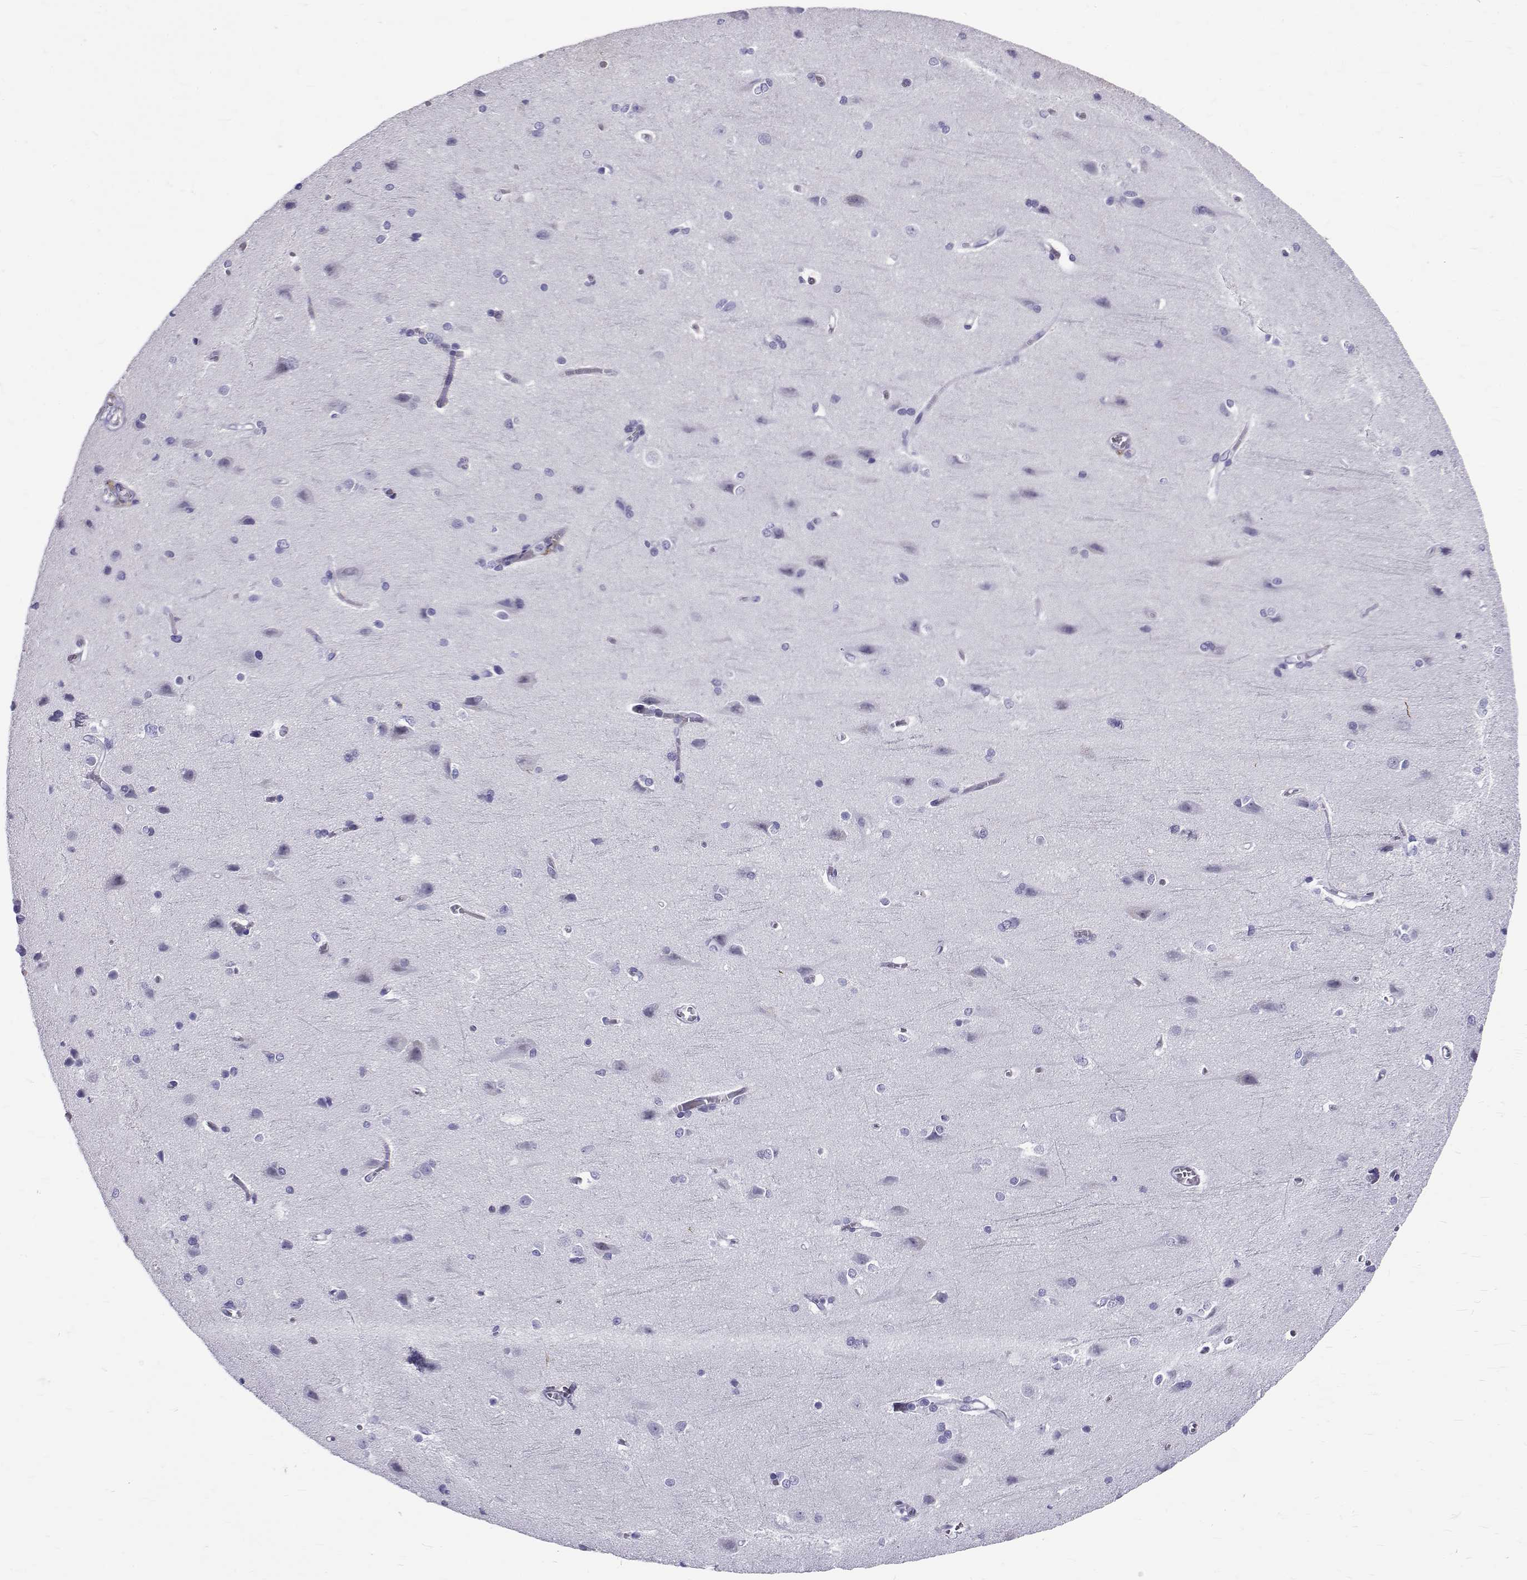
{"staining": {"intensity": "negative", "quantity": "none", "location": "none"}, "tissue": "cerebral cortex", "cell_type": "Endothelial cells", "image_type": "normal", "snomed": [{"axis": "morphology", "description": "Normal tissue, NOS"}, {"axis": "topography", "description": "Cerebral cortex"}], "caption": "A high-resolution histopathology image shows immunohistochemistry (IHC) staining of unremarkable cerebral cortex, which reveals no significant expression in endothelial cells.", "gene": "IGSF1", "patient": {"sex": "male", "age": 37}}